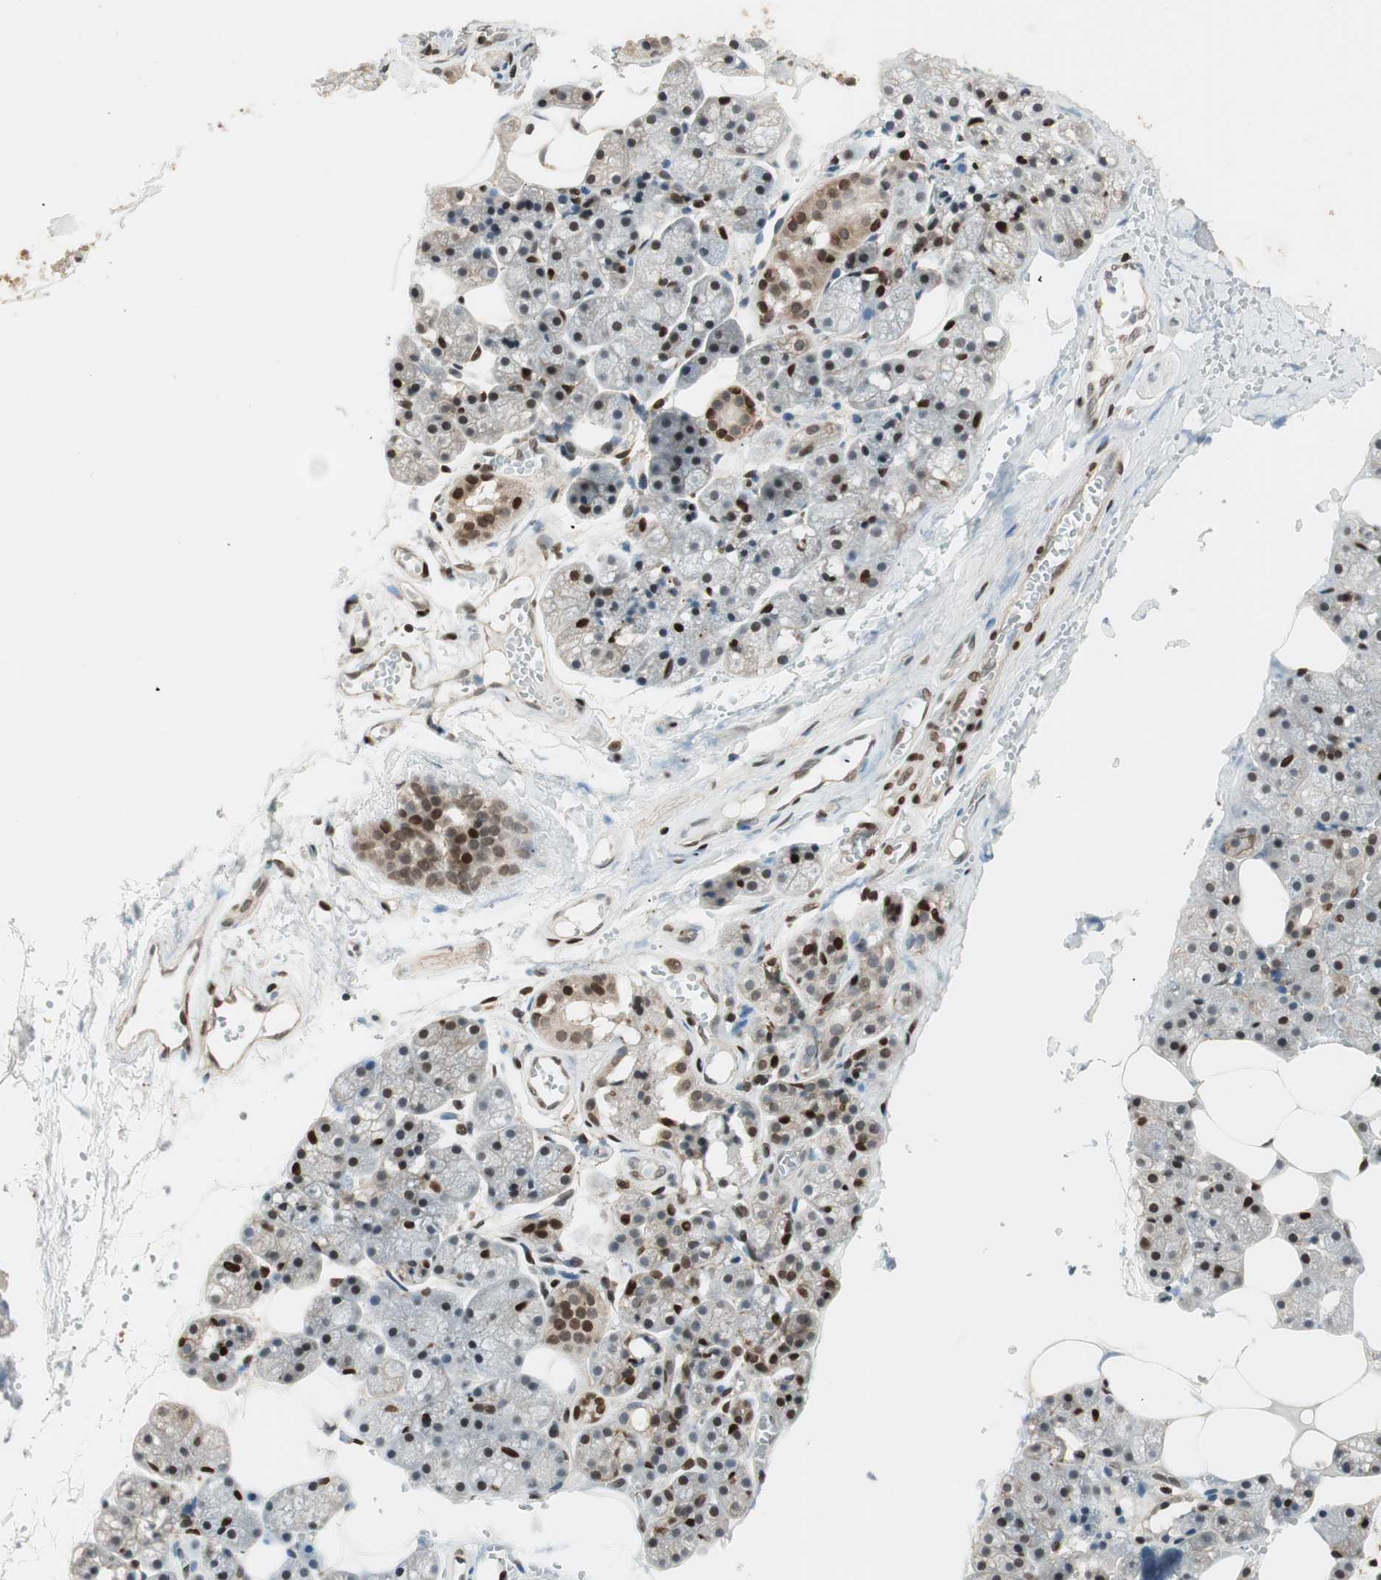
{"staining": {"intensity": "moderate", "quantity": ">75%", "location": "cytoplasmic/membranous,nuclear"}, "tissue": "salivary gland", "cell_type": "Glandular cells", "image_type": "normal", "snomed": [{"axis": "morphology", "description": "Normal tissue, NOS"}, {"axis": "topography", "description": "Salivary gland"}], "caption": "Salivary gland stained with immunohistochemistry displays moderate cytoplasmic/membranous,nuclear expression in approximately >75% of glandular cells.", "gene": "BIN1", "patient": {"sex": "male", "age": 62}}